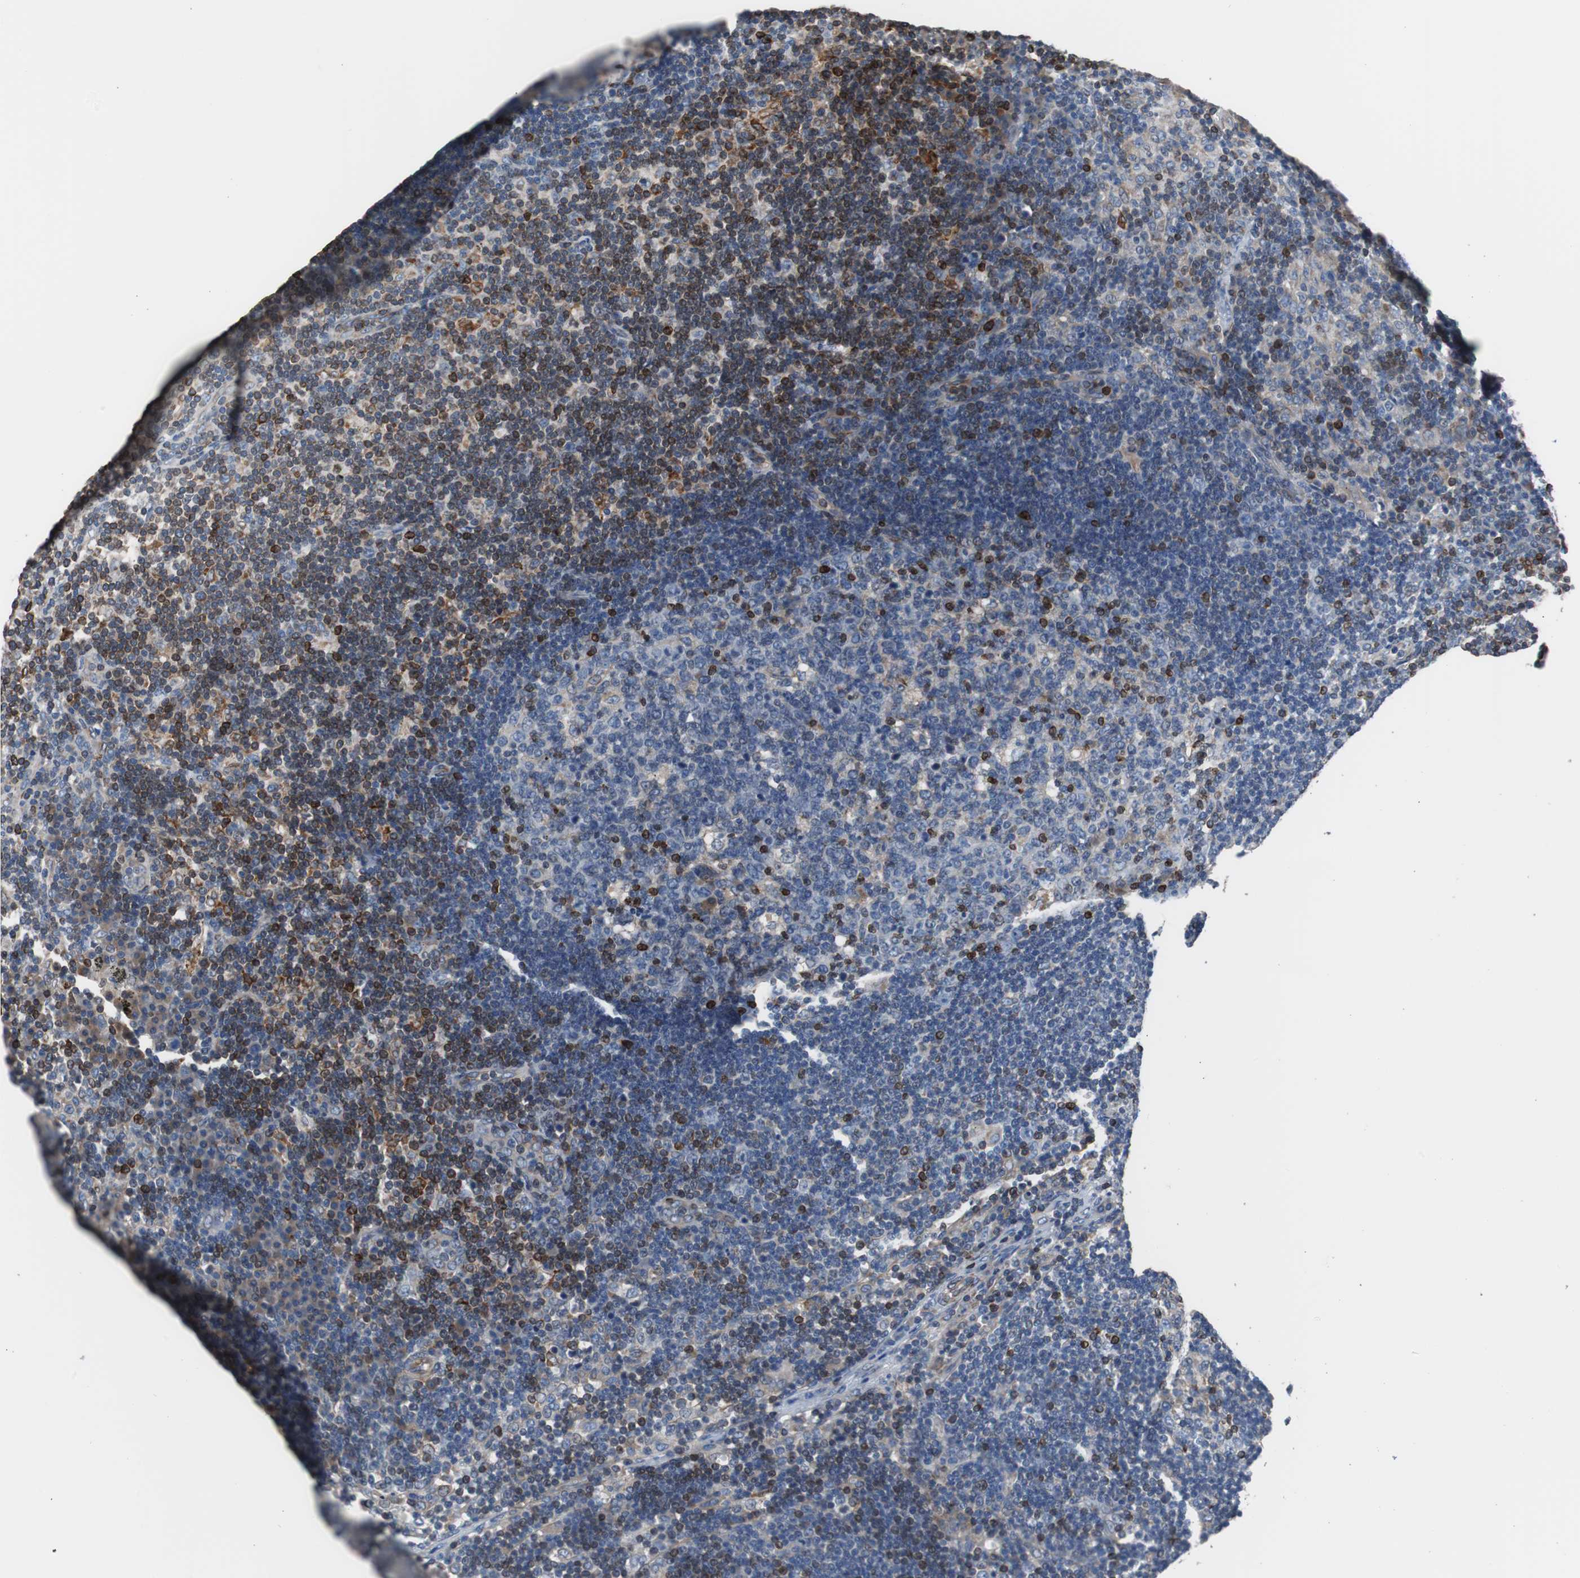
{"staining": {"intensity": "strong", "quantity": "<25%", "location": "cytoplasmic/membranous"}, "tissue": "lymph node", "cell_type": "Germinal center cells", "image_type": "normal", "snomed": [{"axis": "morphology", "description": "Normal tissue, NOS"}, {"axis": "morphology", "description": "Squamous cell carcinoma, metastatic, NOS"}, {"axis": "topography", "description": "Lymph node"}], "caption": "A high-resolution micrograph shows immunohistochemistry staining of benign lymph node, which displays strong cytoplasmic/membranous positivity in about <25% of germinal center cells.", "gene": "PBXIP1", "patient": {"sex": "female", "age": 53}}